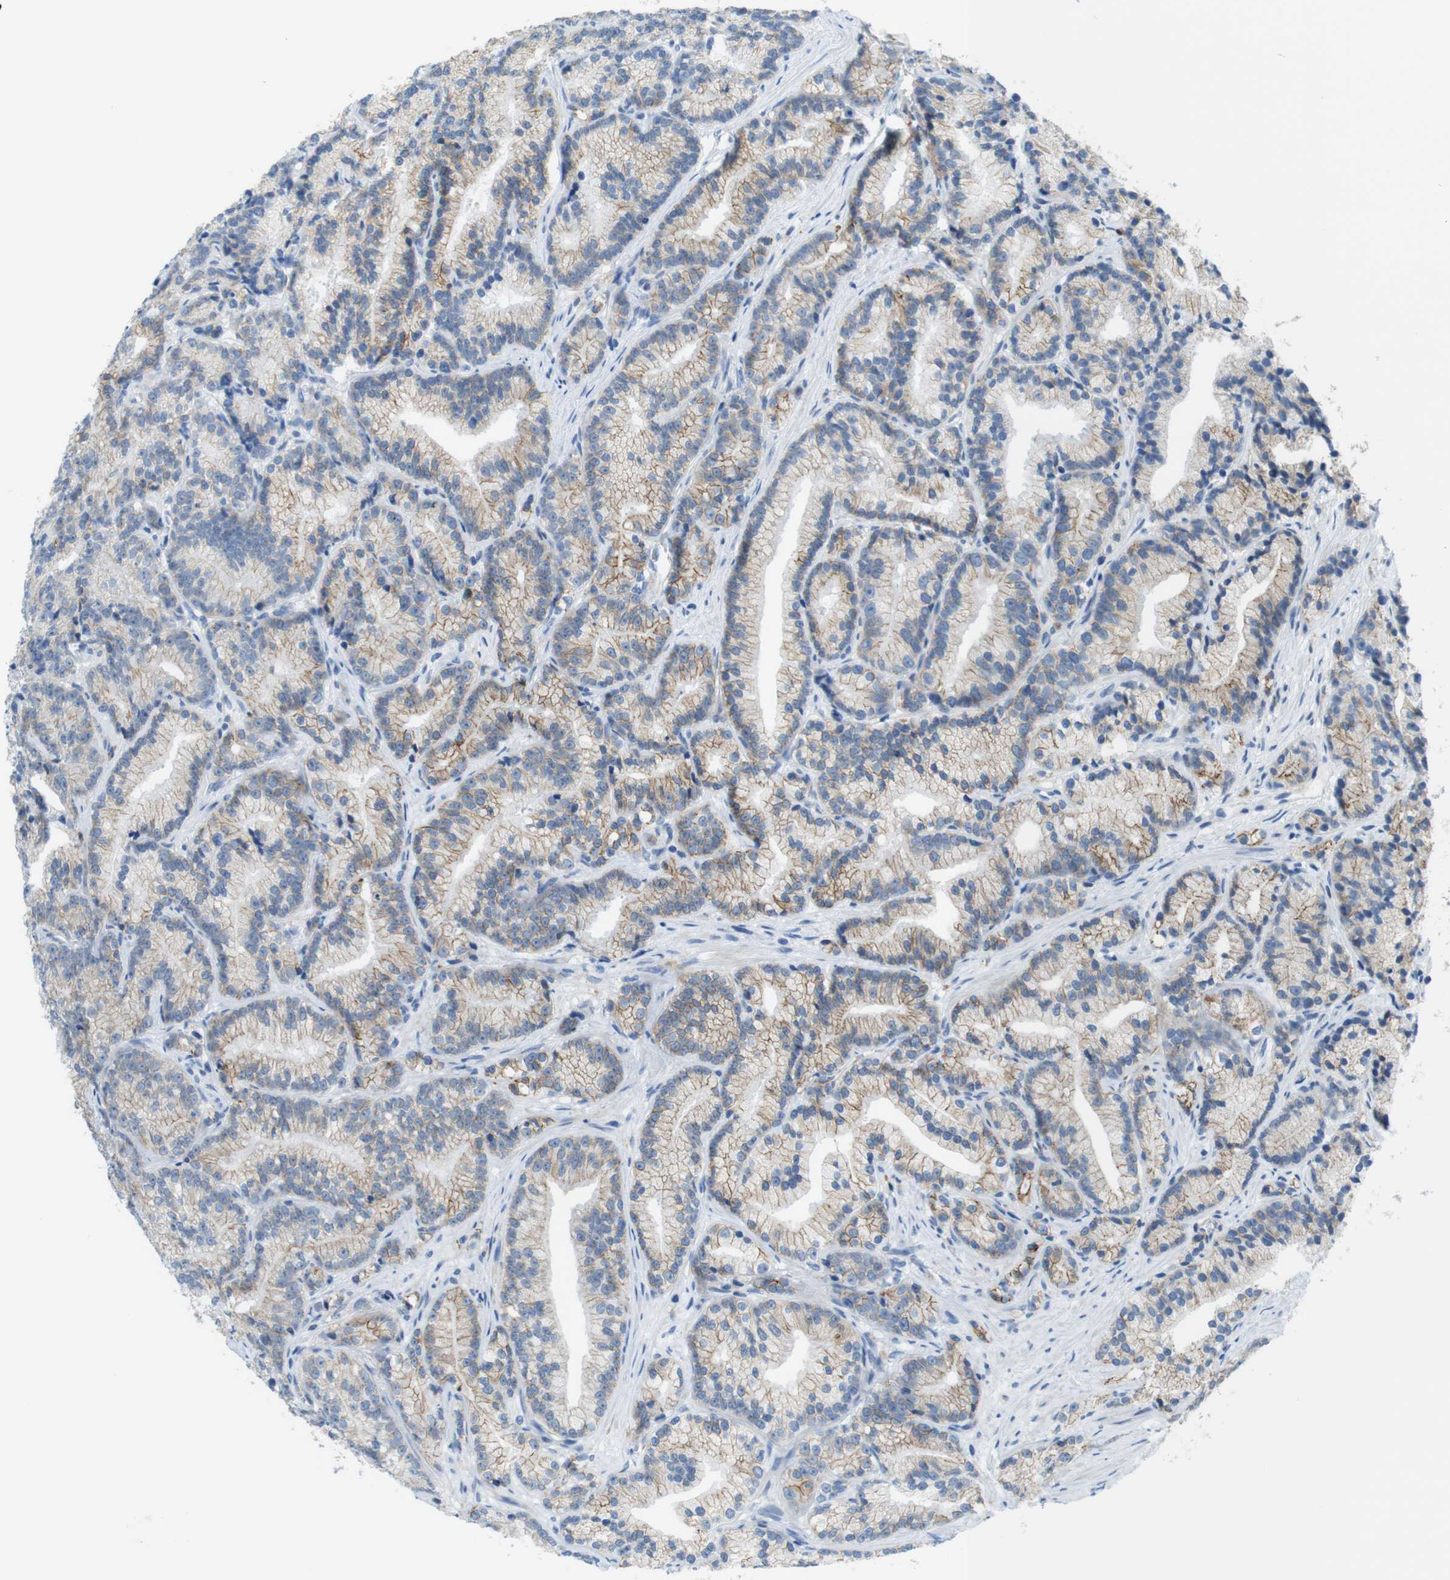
{"staining": {"intensity": "moderate", "quantity": "25%-75%", "location": "cytoplasmic/membranous"}, "tissue": "prostate cancer", "cell_type": "Tumor cells", "image_type": "cancer", "snomed": [{"axis": "morphology", "description": "Adenocarcinoma, Low grade"}, {"axis": "topography", "description": "Prostate"}], "caption": "Protein expression by immunohistochemistry demonstrates moderate cytoplasmic/membranous staining in approximately 25%-75% of tumor cells in low-grade adenocarcinoma (prostate).", "gene": "CLMN", "patient": {"sex": "male", "age": 89}}